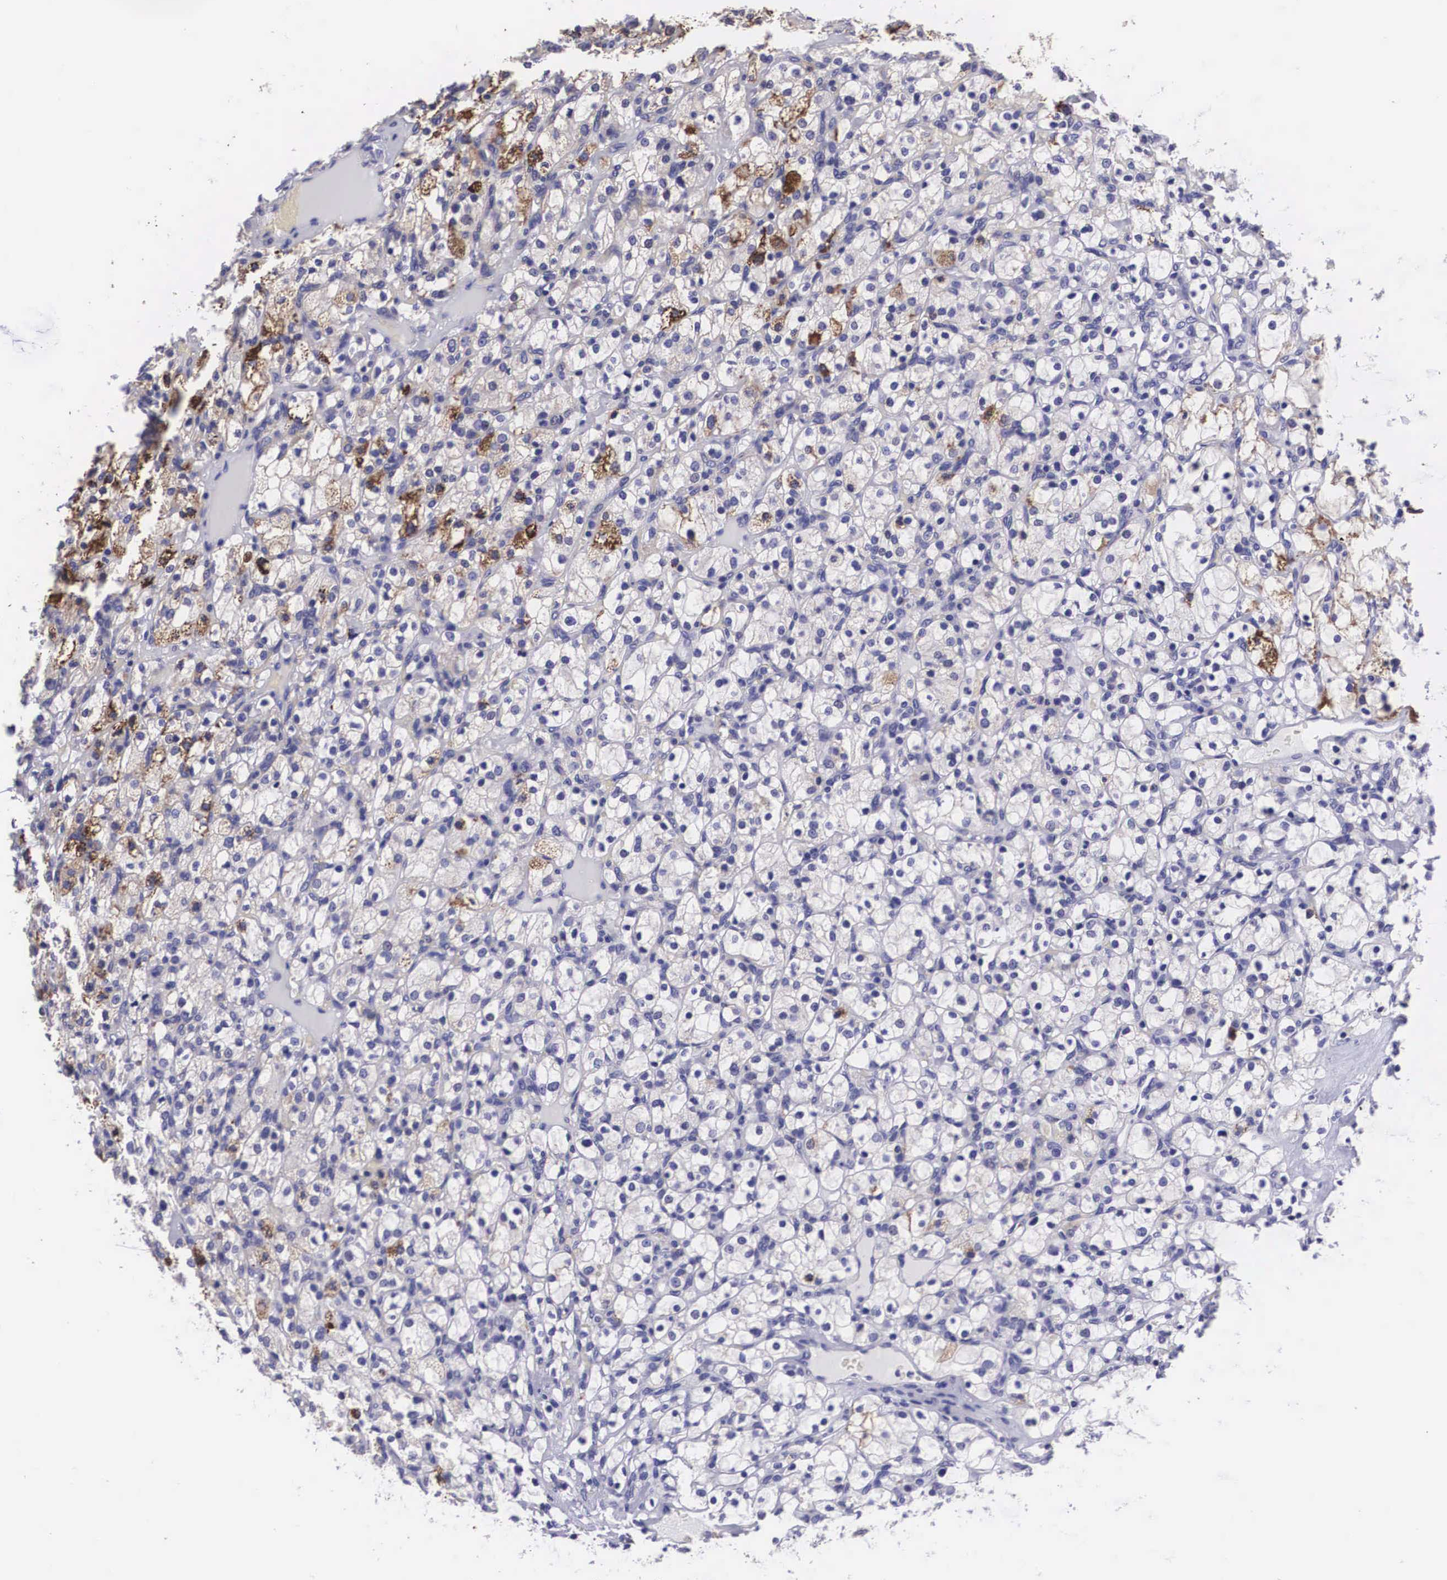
{"staining": {"intensity": "moderate", "quantity": "25%-75%", "location": "cytoplasmic/membranous"}, "tissue": "renal cancer", "cell_type": "Tumor cells", "image_type": "cancer", "snomed": [{"axis": "morphology", "description": "Adenocarcinoma, NOS"}, {"axis": "topography", "description": "Kidney"}], "caption": "Immunohistochemistry (IHC) staining of adenocarcinoma (renal), which shows medium levels of moderate cytoplasmic/membranous expression in approximately 25%-75% of tumor cells indicating moderate cytoplasmic/membranous protein positivity. The staining was performed using DAB (3,3'-diaminobenzidine) (brown) for protein detection and nuclei were counterstained in hematoxylin (blue).", "gene": "ARG2", "patient": {"sex": "female", "age": 83}}